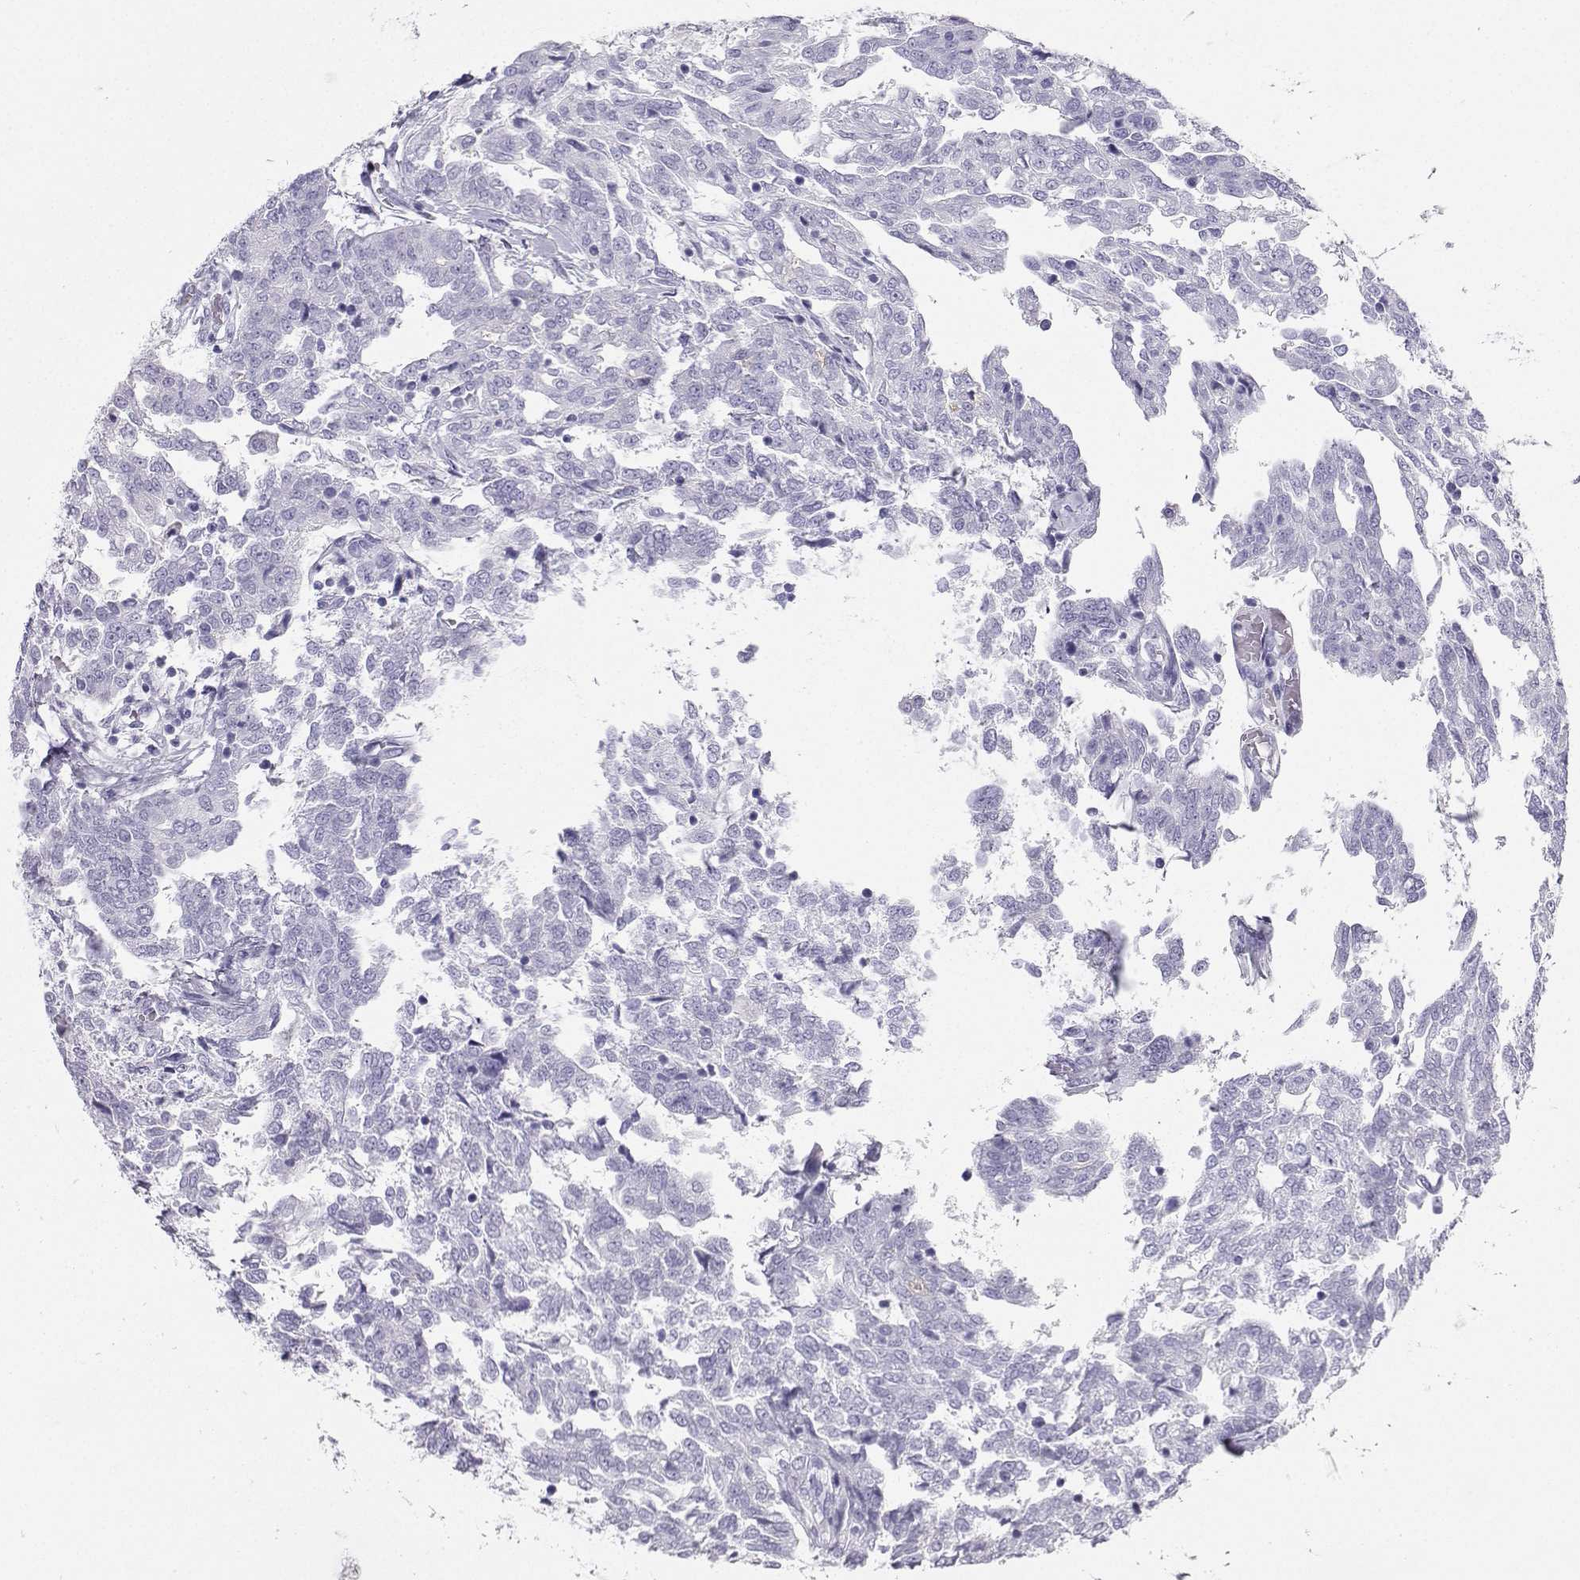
{"staining": {"intensity": "negative", "quantity": "none", "location": "none"}, "tissue": "ovarian cancer", "cell_type": "Tumor cells", "image_type": "cancer", "snomed": [{"axis": "morphology", "description": "Cystadenocarcinoma, serous, NOS"}, {"axis": "topography", "description": "Ovary"}], "caption": "This photomicrograph is of serous cystadenocarcinoma (ovarian) stained with IHC to label a protein in brown with the nuclei are counter-stained blue. There is no positivity in tumor cells.", "gene": "CD109", "patient": {"sex": "female", "age": 67}}